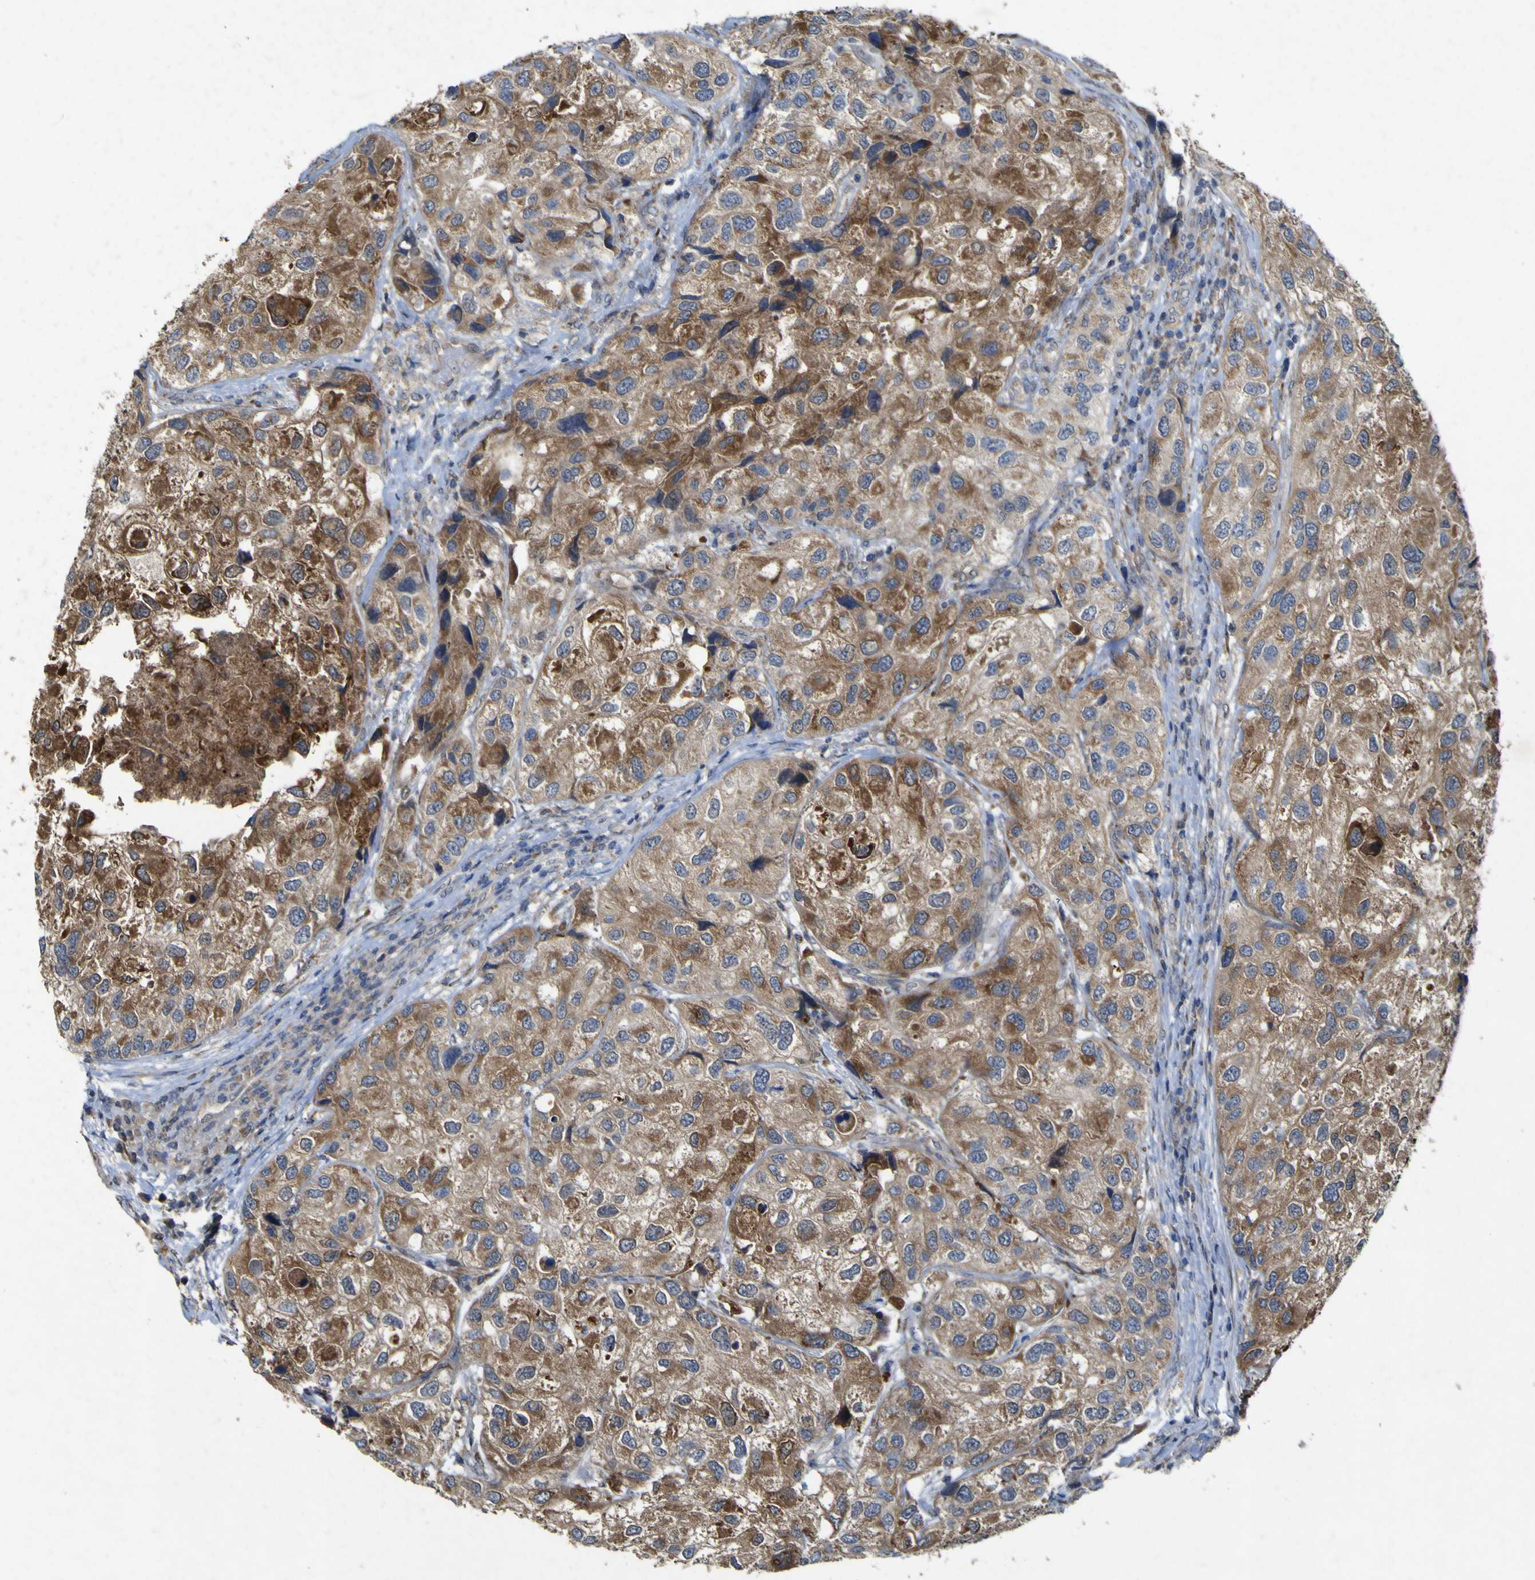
{"staining": {"intensity": "moderate", "quantity": ">75%", "location": "cytoplasmic/membranous"}, "tissue": "urothelial cancer", "cell_type": "Tumor cells", "image_type": "cancer", "snomed": [{"axis": "morphology", "description": "Urothelial carcinoma, High grade"}, {"axis": "topography", "description": "Urinary bladder"}], "caption": "This micrograph exhibits immunohistochemistry staining of urothelial cancer, with medium moderate cytoplasmic/membranous staining in about >75% of tumor cells.", "gene": "IRAK2", "patient": {"sex": "female", "age": 64}}